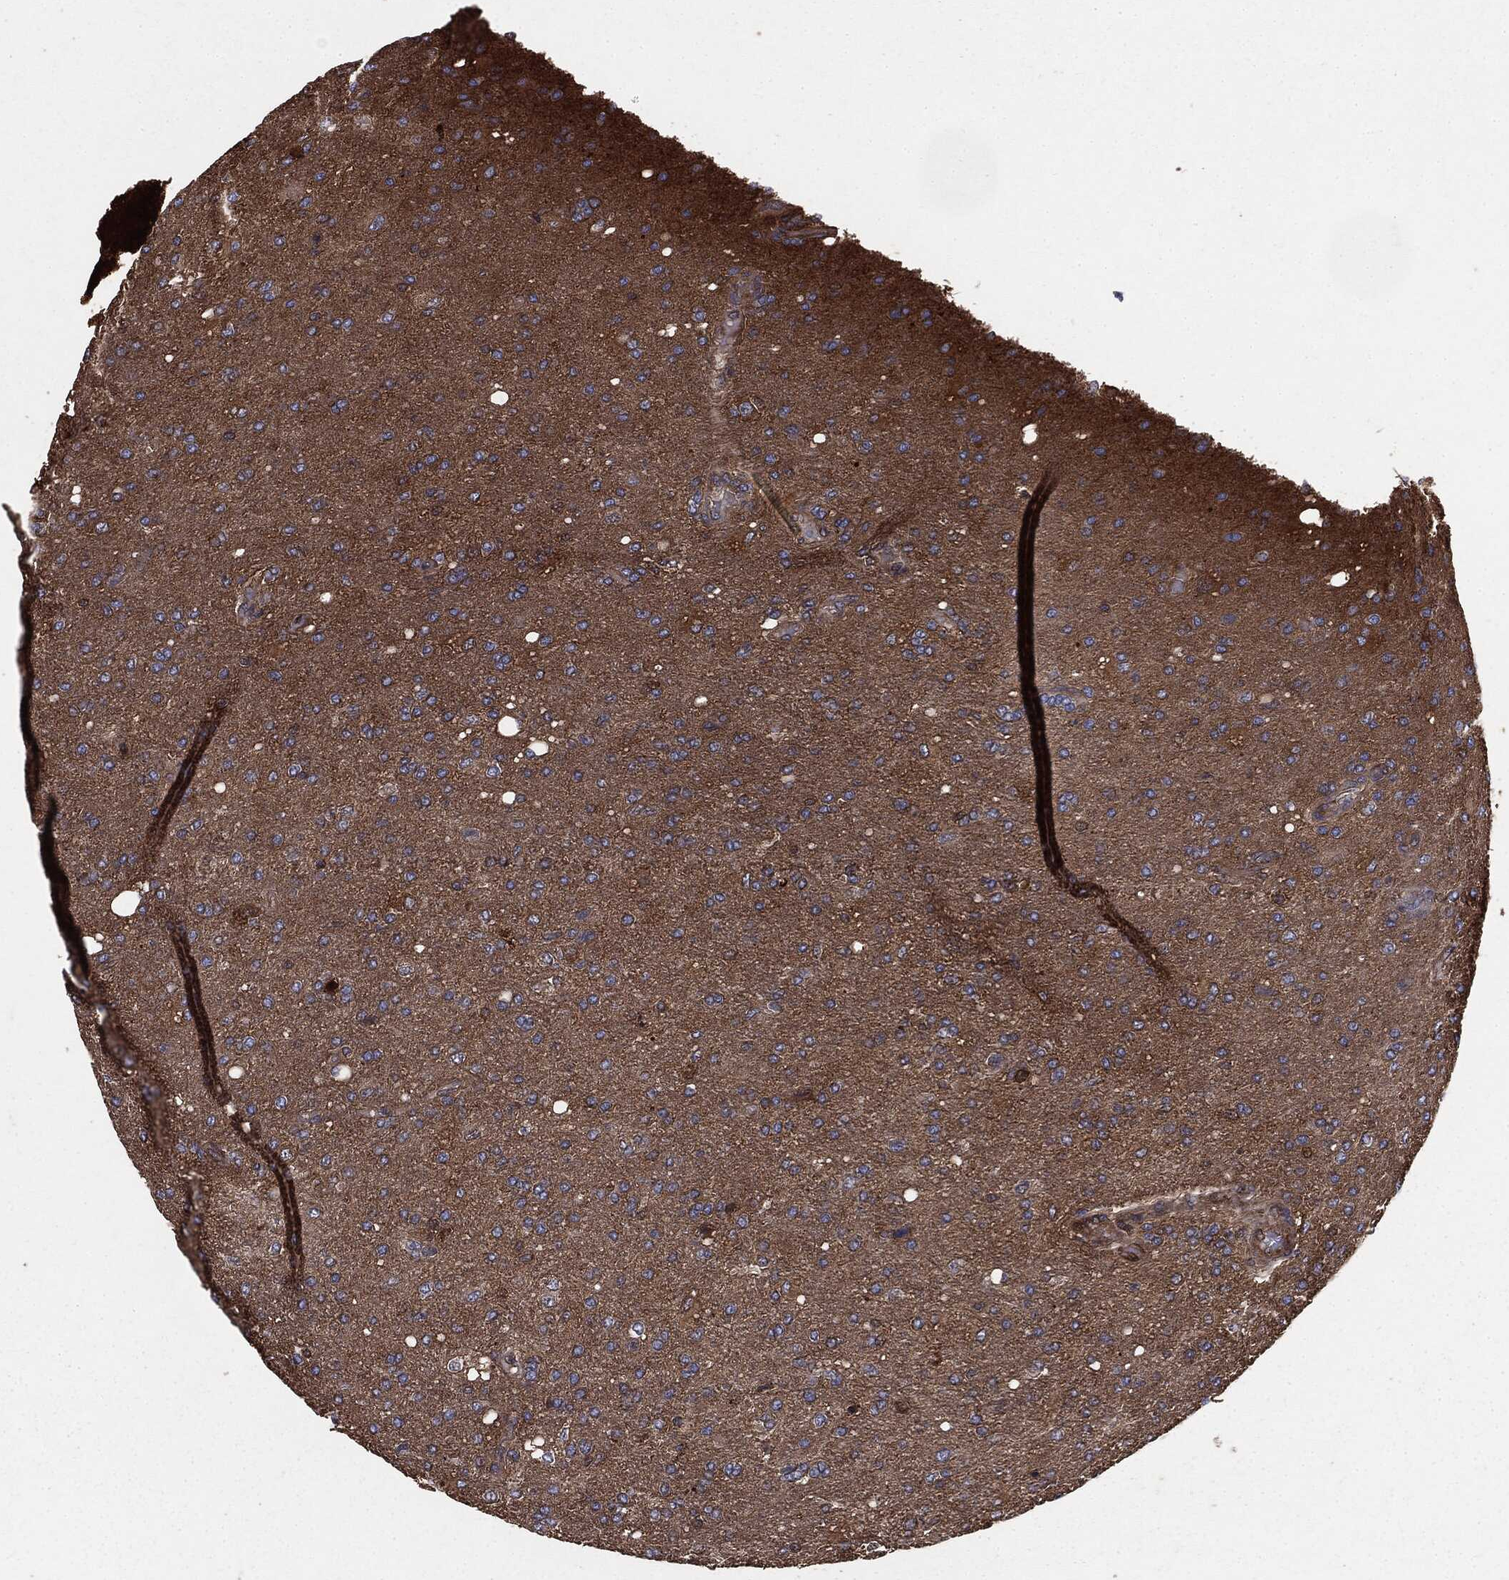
{"staining": {"intensity": "negative", "quantity": "none", "location": "none"}, "tissue": "glioma", "cell_type": "Tumor cells", "image_type": "cancer", "snomed": [{"axis": "morphology", "description": "Glioma, malignant, High grade"}, {"axis": "topography", "description": "Cerebral cortex"}], "caption": "This is an IHC photomicrograph of high-grade glioma (malignant). There is no expression in tumor cells.", "gene": "GNB5", "patient": {"sex": "male", "age": 70}}